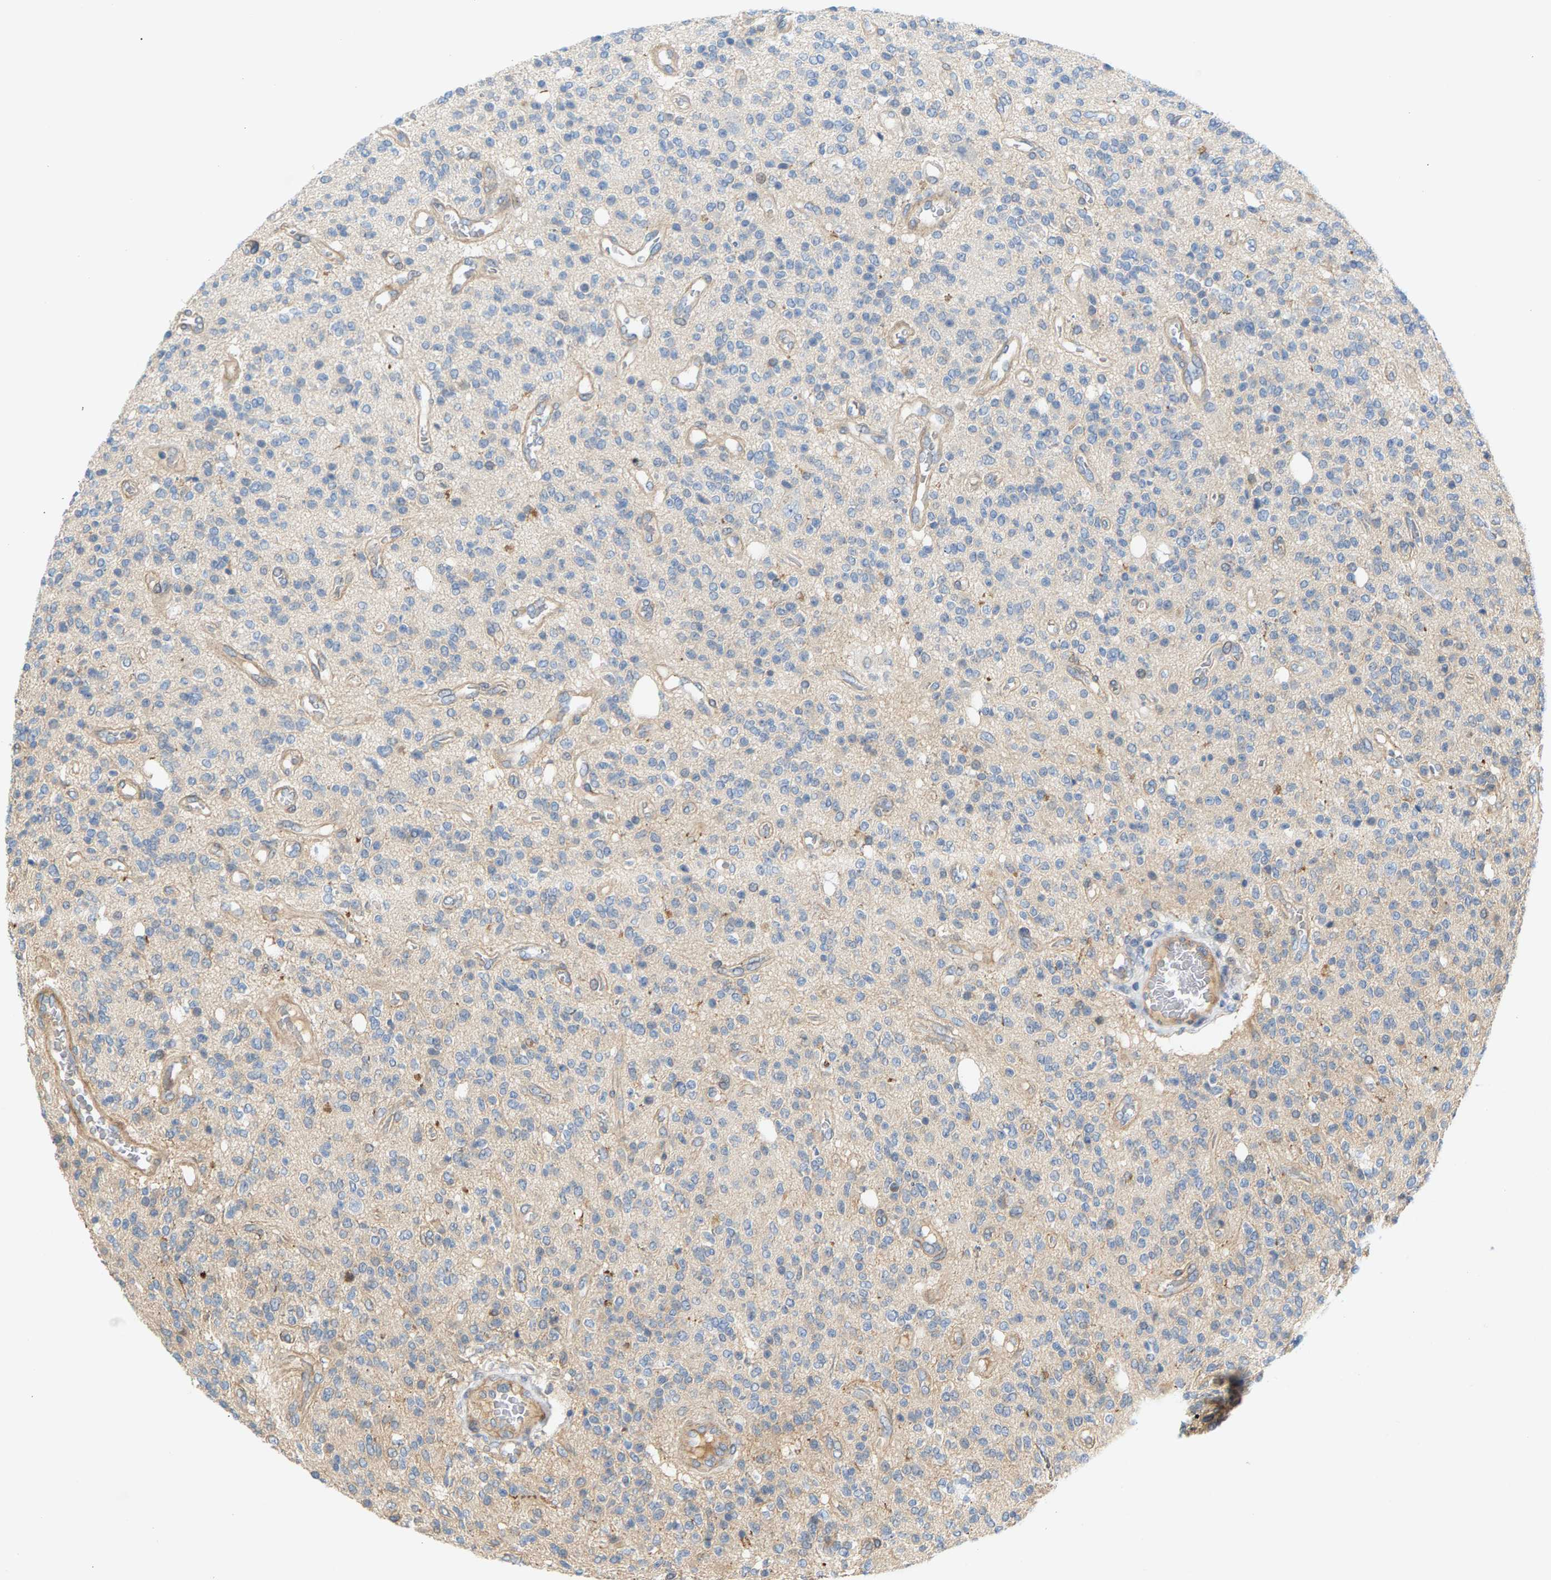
{"staining": {"intensity": "weak", "quantity": "<25%", "location": "cytoplasmic/membranous"}, "tissue": "glioma", "cell_type": "Tumor cells", "image_type": "cancer", "snomed": [{"axis": "morphology", "description": "Glioma, malignant, High grade"}, {"axis": "topography", "description": "Brain"}], "caption": "Image shows no protein staining in tumor cells of glioma tissue.", "gene": "KRTAP27-1", "patient": {"sex": "male", "age": 34}}